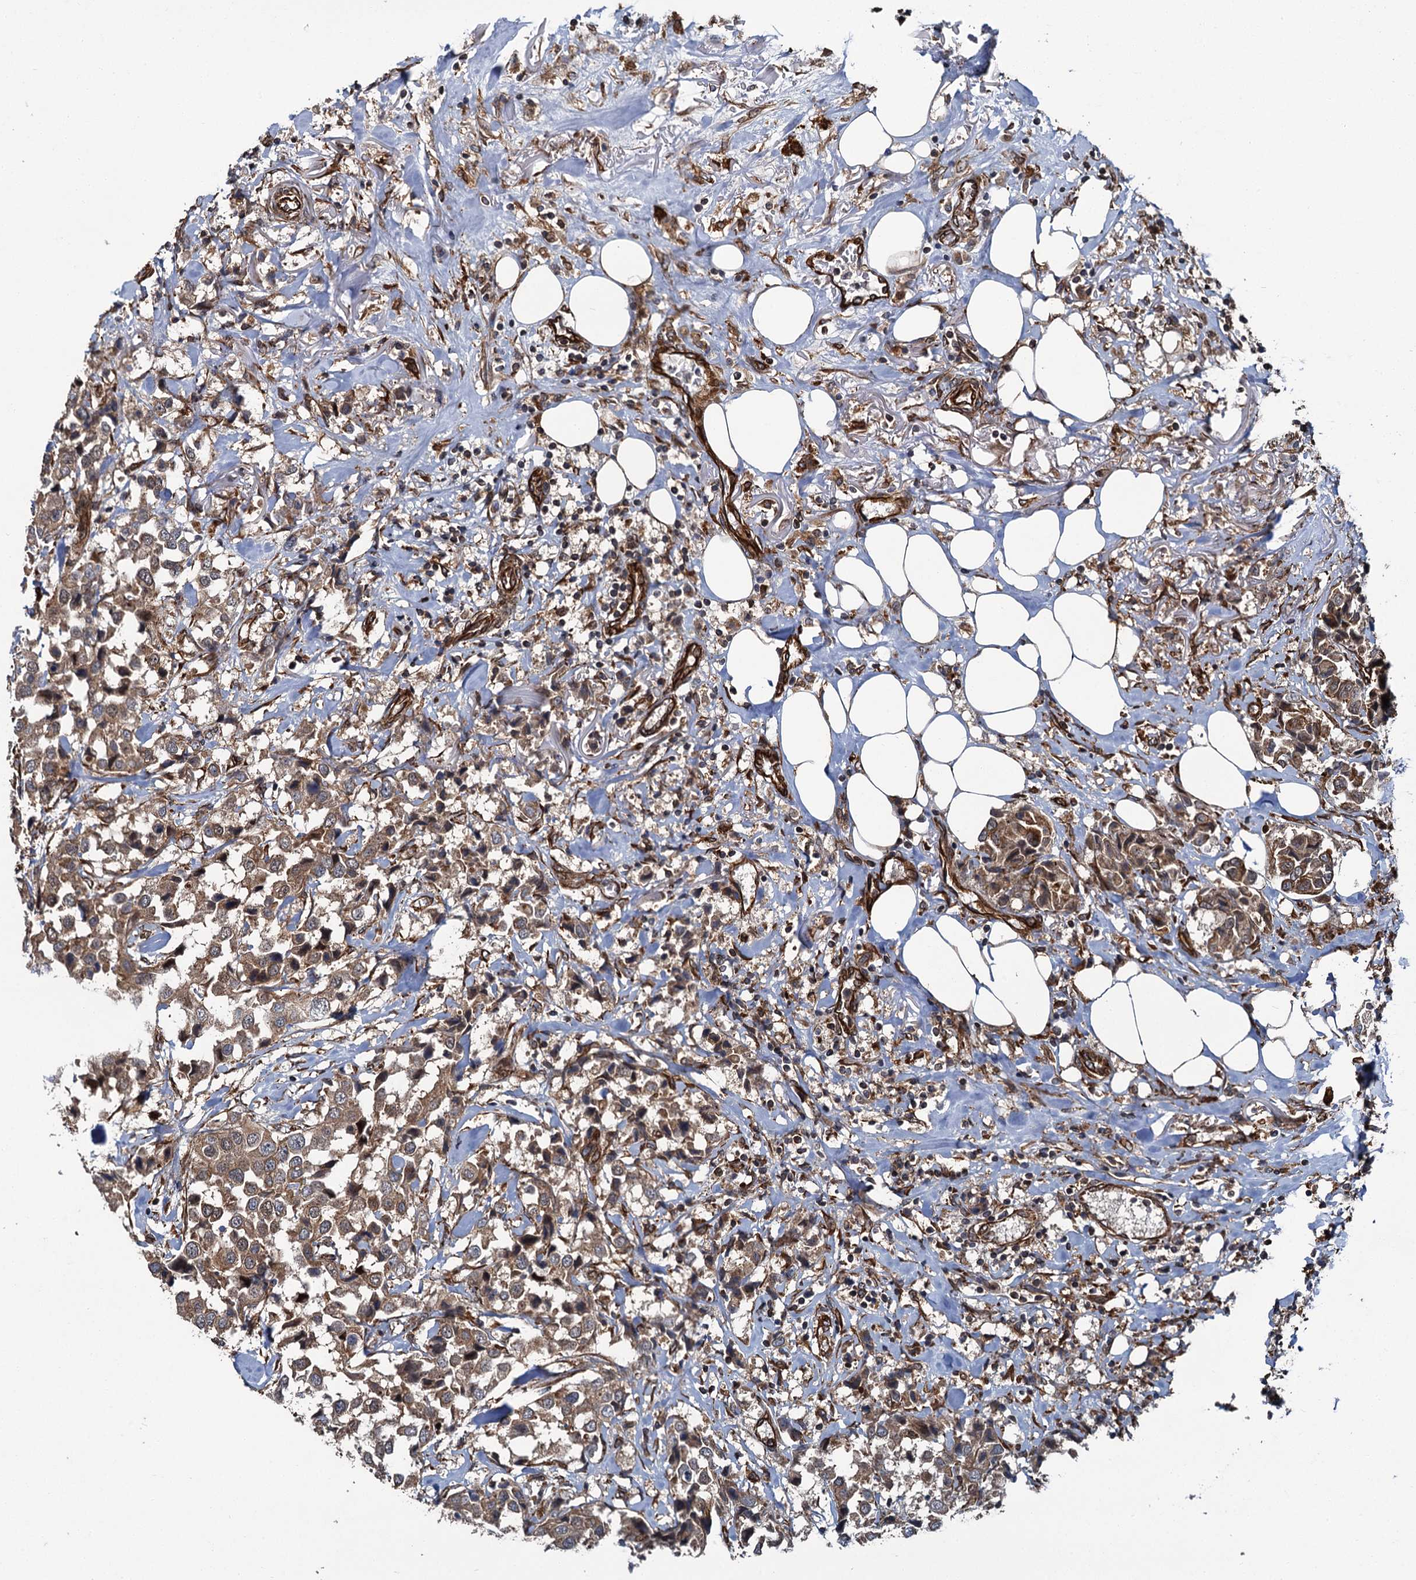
{"staining": {"intensity": "moderate", "quantity": ">75%", "location": "cytoplasmic/membranous"}, "tissue": "breast cancer", "cell_type": "Tumor cells", "image_type": "cancer", "snomed": [{"axis": "morphology", "description": "Duct carcinoma"}, {"axis": "topography", "description": "Breast"}], "caption": "Protein staining reveals moderate cytoplasmic/membranous expression in about >75% of tumor cells in breast cancer.", "gene": "ZFYVE19", "patient": {"sex": "female", "age": 80}}